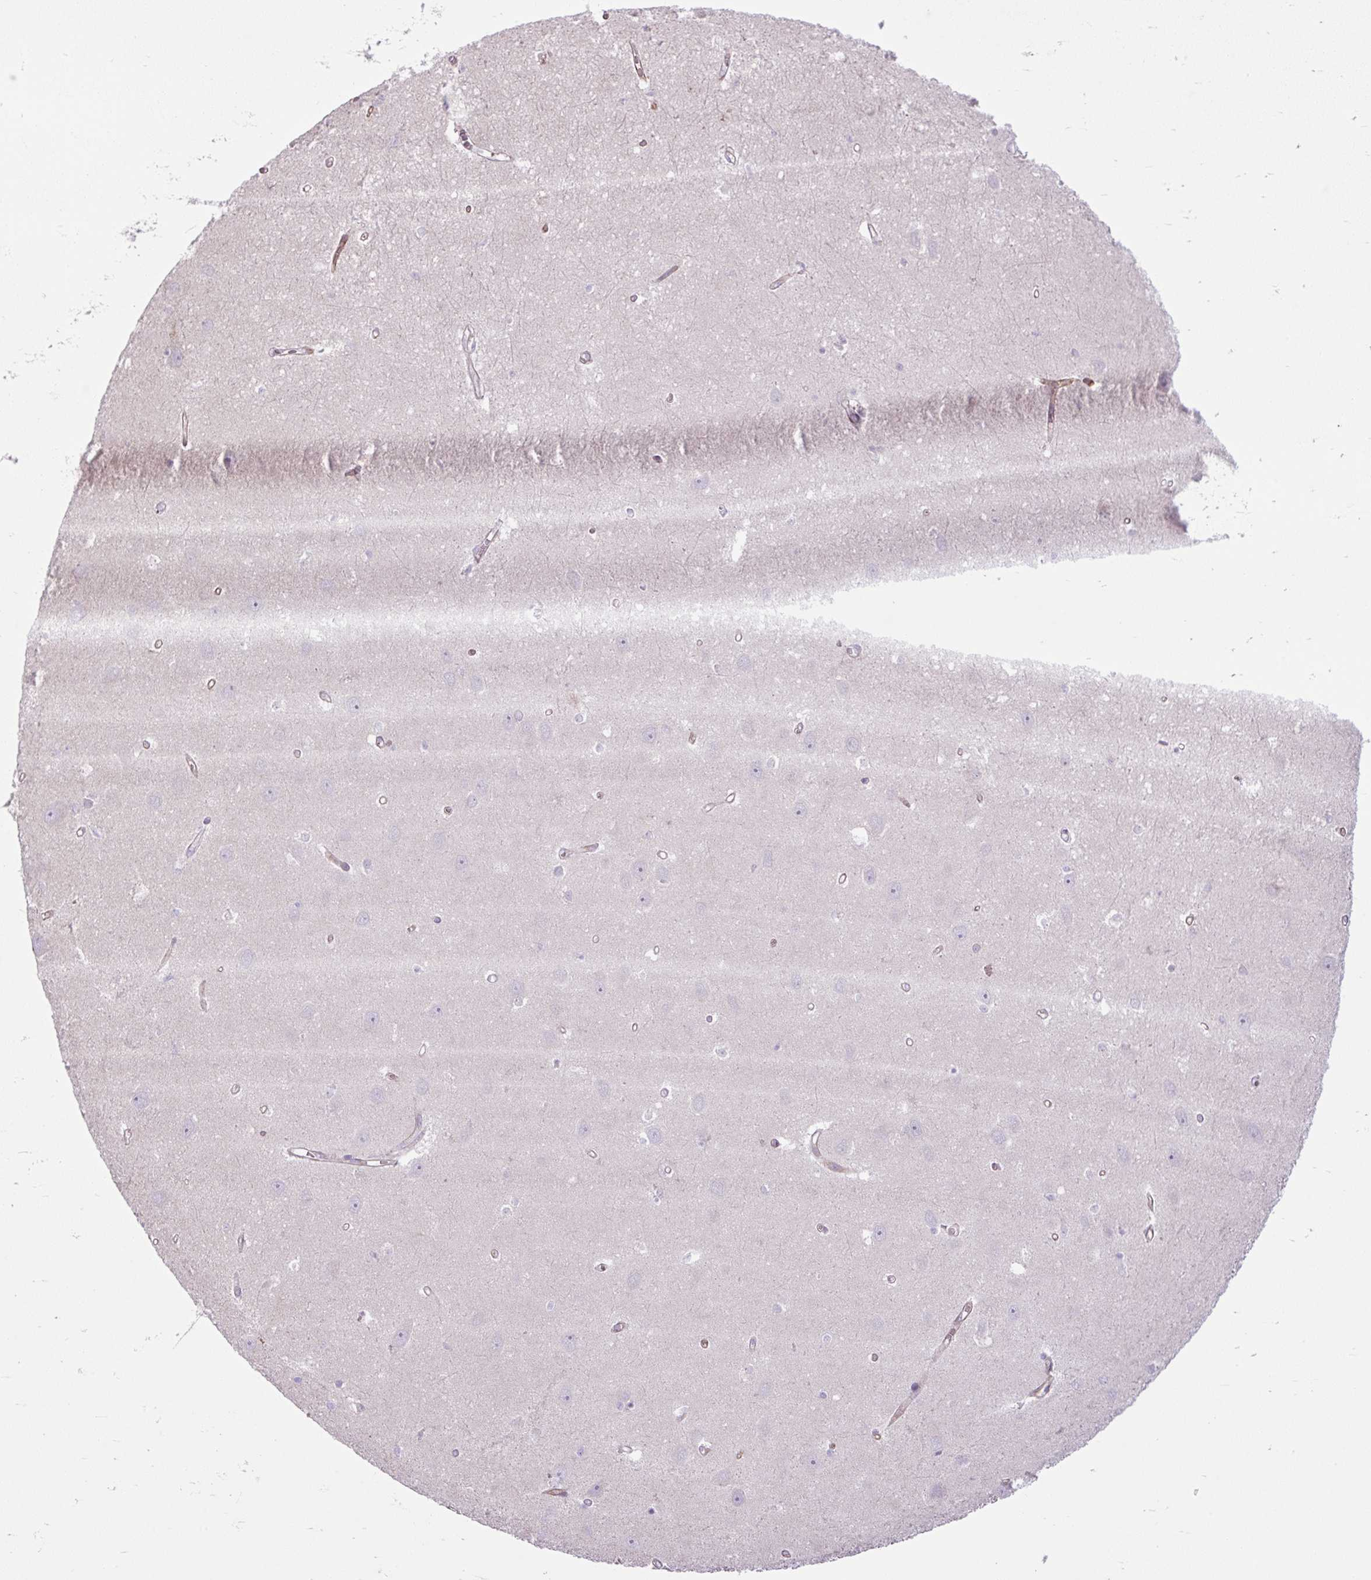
{"staining": {"intensity": "negative", "quantity": "none", "location": "none"}, "tissue": "hippocampus", "cell_type": "Glial cells", "image_type": "normal", "snomed": [{"axis": "morphology", "description": "Normal tissue, NOS"}, {"axis": "topography", "description": "Hippocampus"}], "caption": "Human hippocampus stained for a protein using IHC reveals no expression in glial cells.", "gene": "RNASE10", "patient": {"sex": "female", "age": 64}}